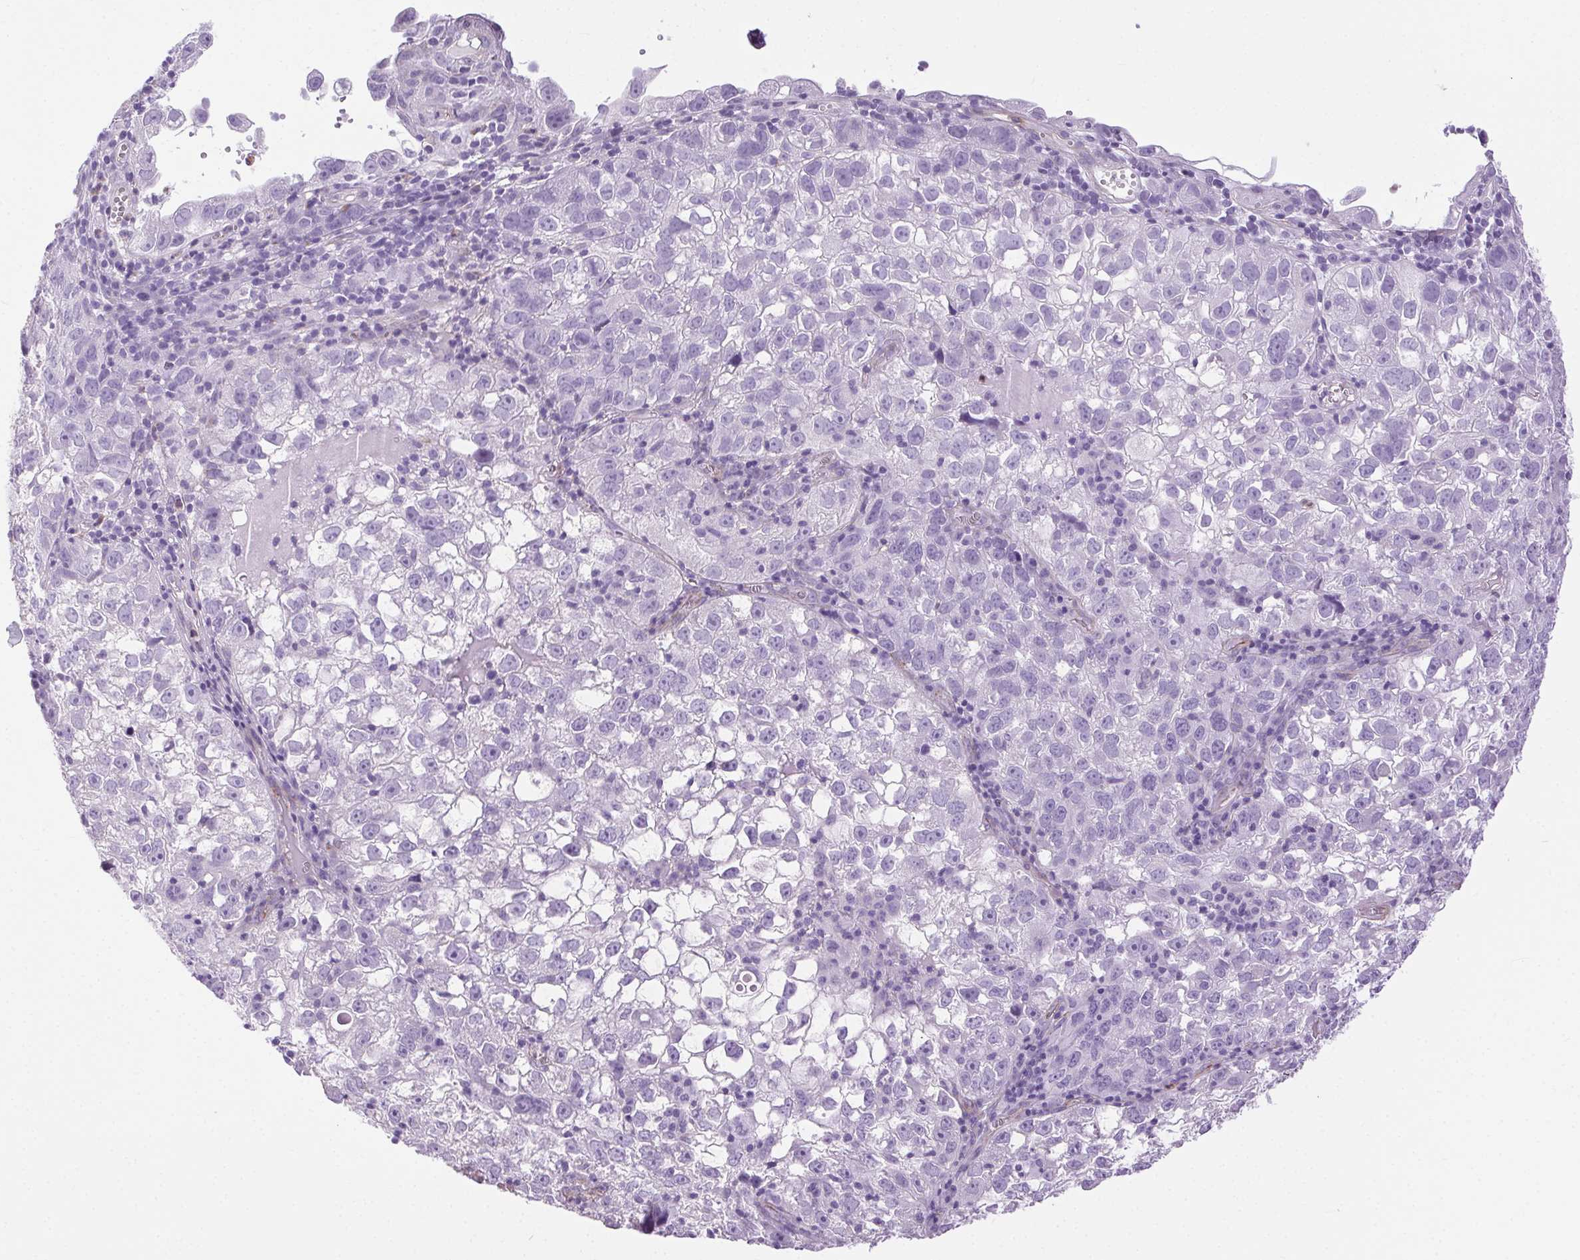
{"staining": {"intensity": "negative", "quantity": "none", "location": "none"}, "tissue": "cervical cancer", "cell_type": "Tumor cells", "image_type": "cancer", "snomed": [{"axis": "morphology", "description": "Squamous cell carcinoma, NOS"}, {"axis": "topography", "description": "Cervix"}], "caption": "This photomicrograph is of cervical cancer stained with immunohistochemistry (IHC) to label a protein in brown with the nuclei are counter-stained blue. There is no positivity in tumor cells.", "gene": "SHCBP1L", "patient": {"sex": "female", "age": 55}}